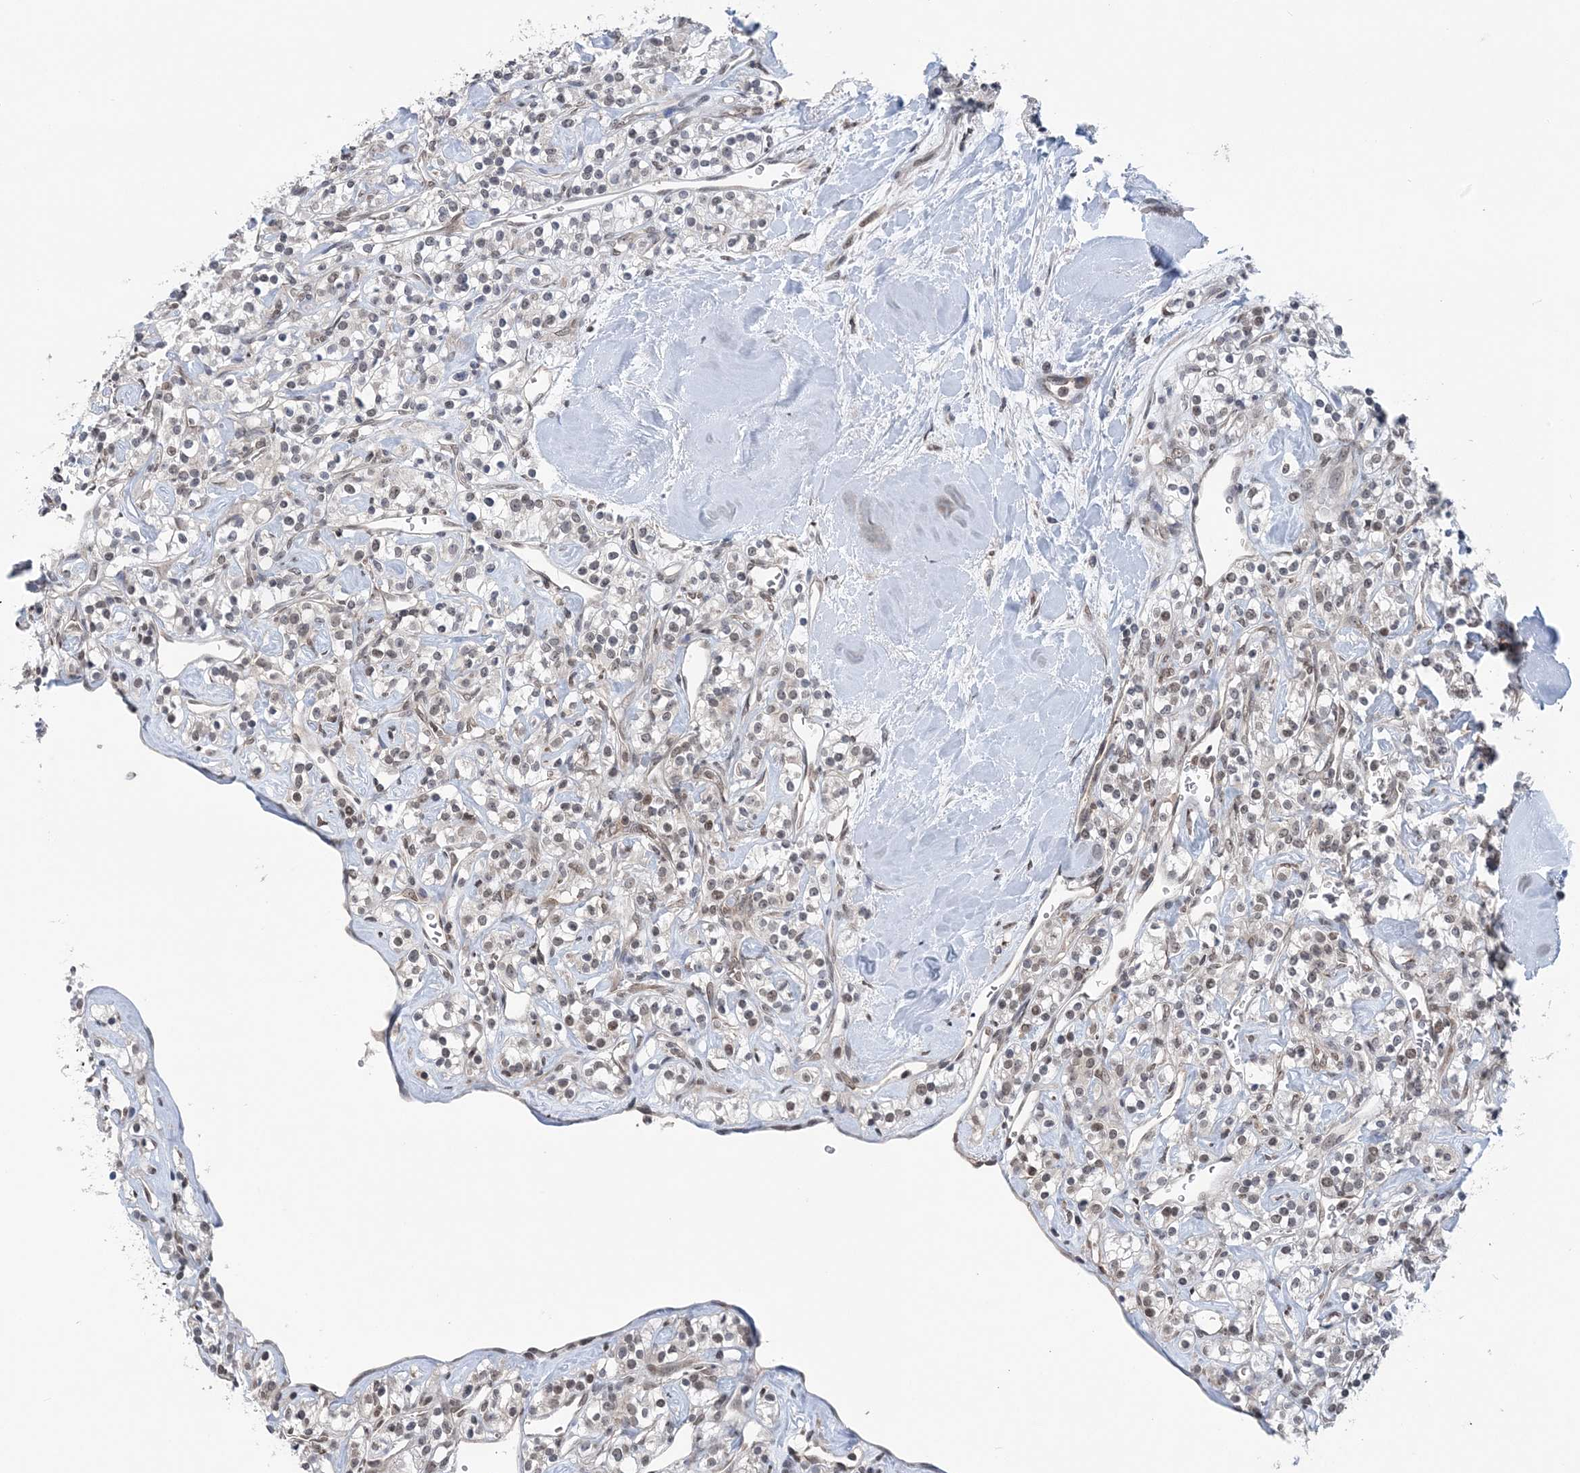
{"staining": {"intensity": "weak", "quantity": ">75%", "location": "nuclear"}, "tissue": "renal cancer", "cell_type": "Tumor cells", "image_type": "cancer", "snomed": [{"axis": "morphology", "description": "Adenocarcinoma, NOS"}, {"axis": "topography", "description": "Kidney"}], "caption": "Protein expression by IHC exhibits weak nuclear staining in approximately >75% of tumor cells in adenocarcinoma (renal). (DAB (3,3'-diaminobenzidine) IHC with brightfield microscopy, high magnification).", "gene": "CCDC152", "patient": {"sex": "male", "age": 77}}